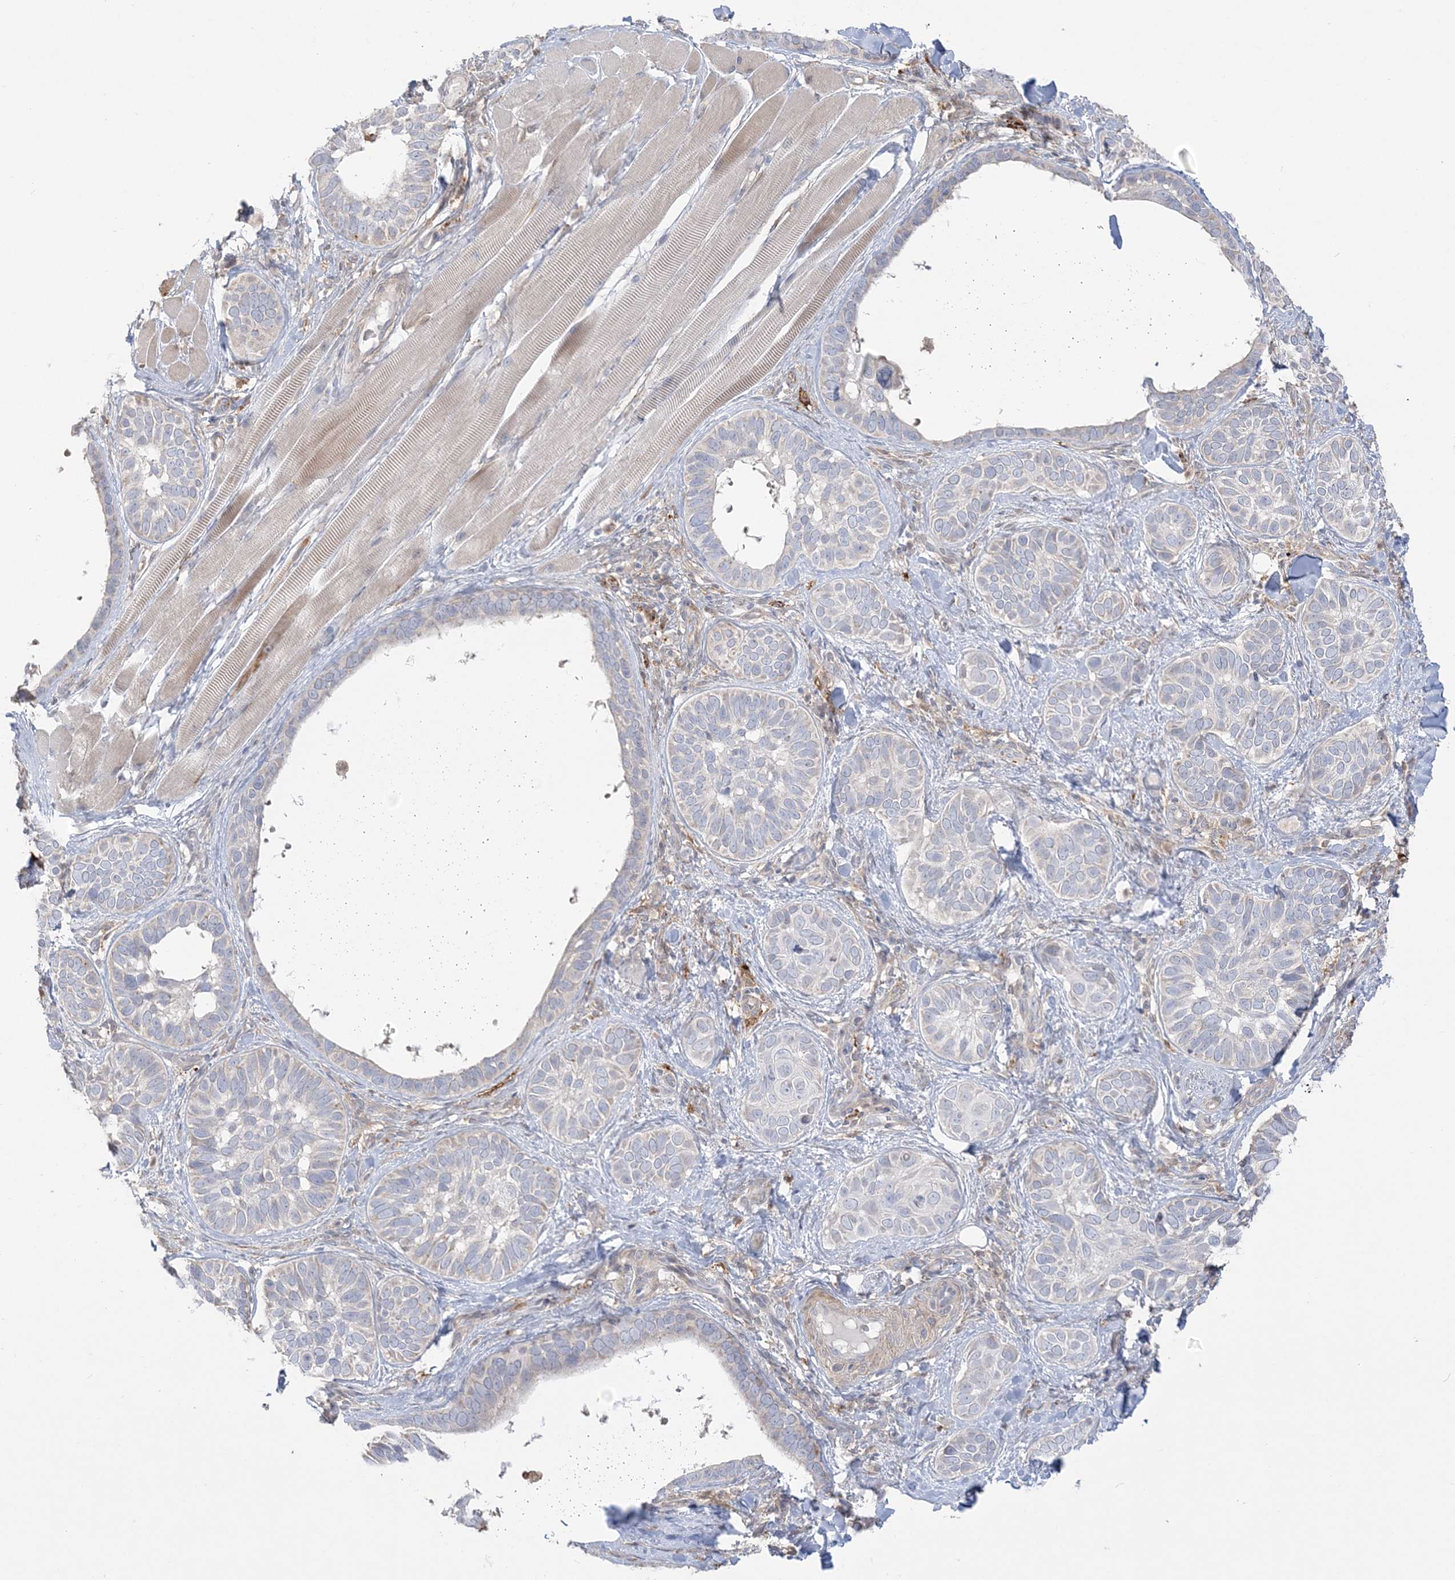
{"staining": {"intensity": "negative", "quantity": "none", "location": "none"}, "tissue": "skin cancer", "cell_type": "Tumor cells", "image_type": "cancer", "snomed": [{"axis": "morphology", "description": "Basal cell carcinoma"}, {"axis": "topography", "description": "Skin"}], "caption": "Protein analysis of basal cell carcinoma (skin) displays no significant expression in tumor cells.", "gene": "HAAO", "patient": {"sex": "male", "age": 62}}